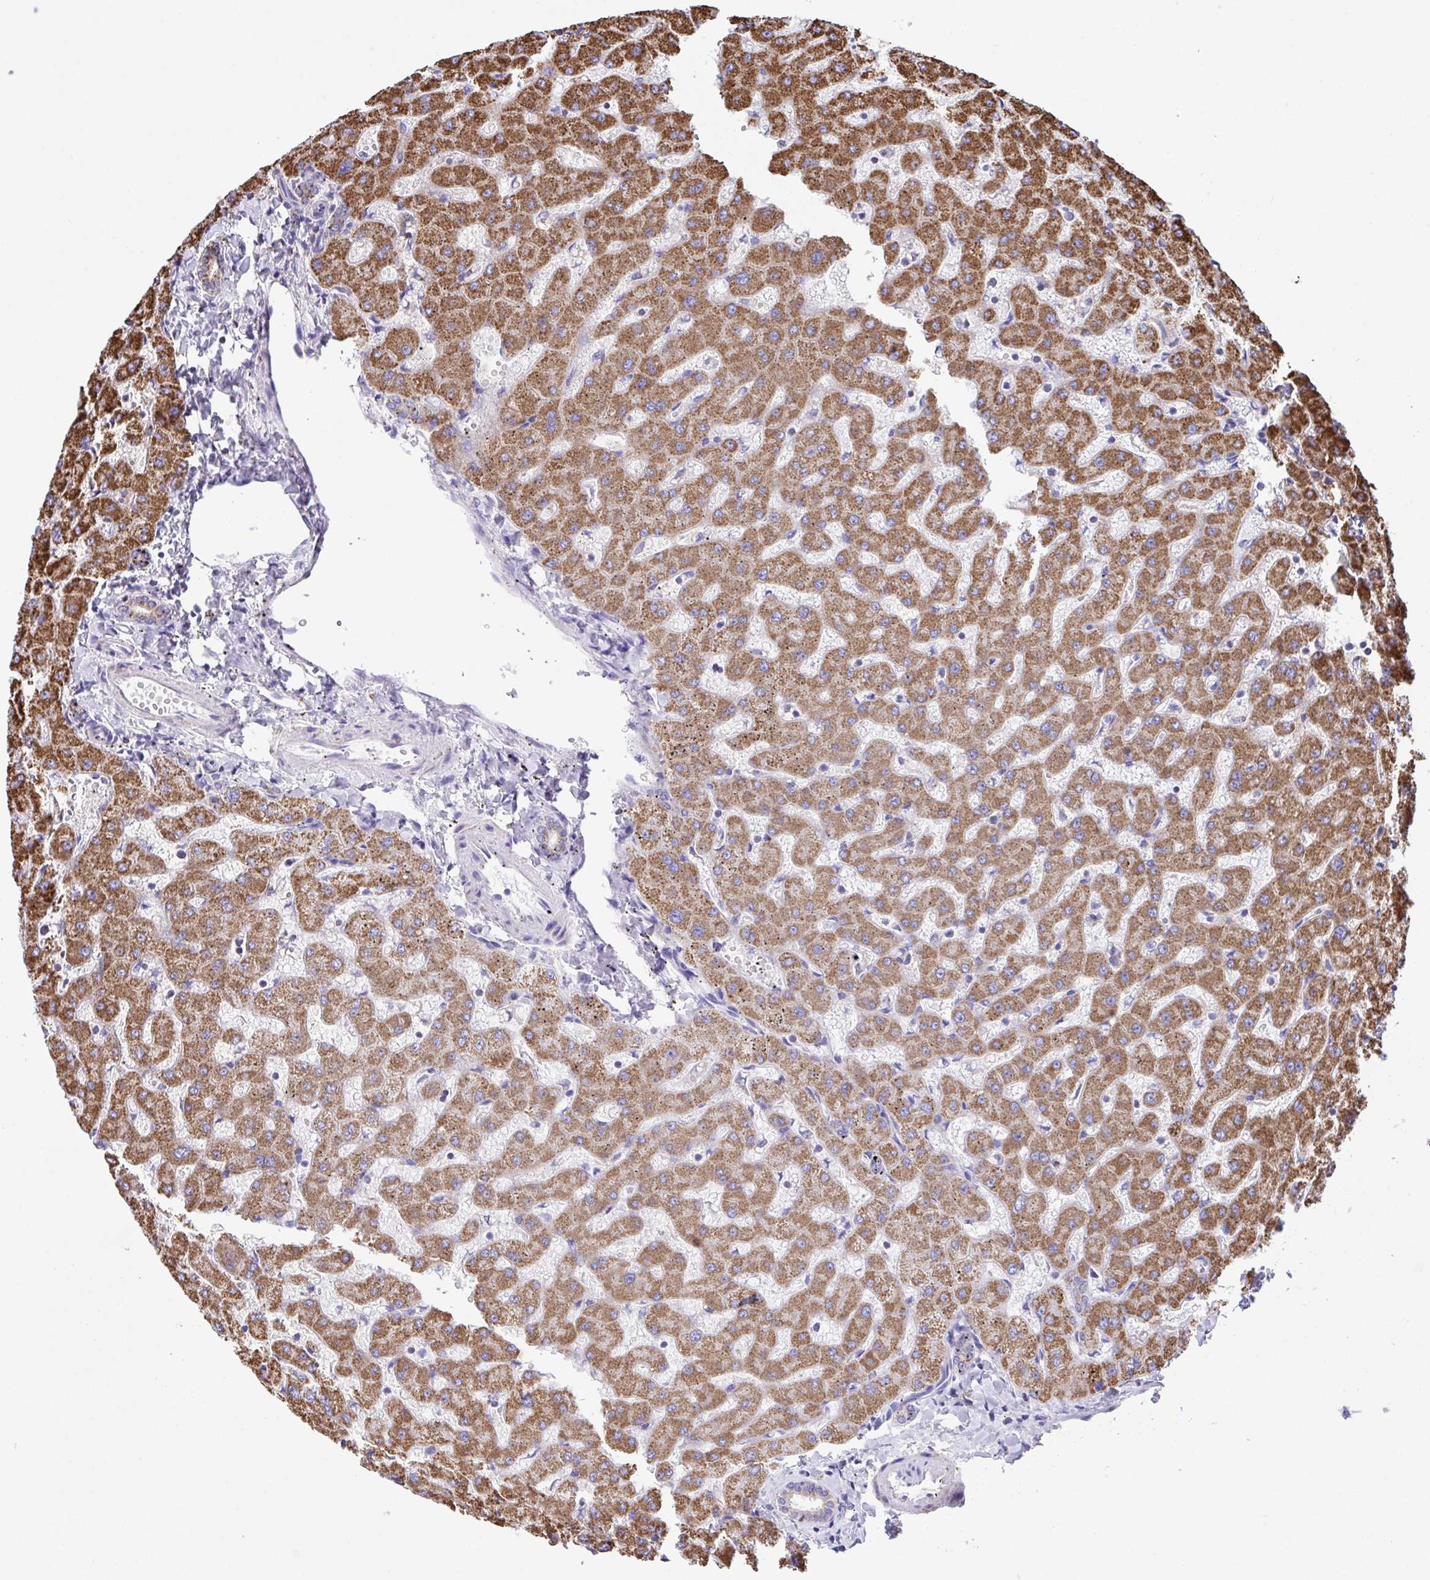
{"staining": {"intensity": "negative", "quantity": "none", "location": "none"}, "tissue": "liver", "cell_type": "Cholangiocytes", "image_type": "normal", "snomed": [{"axis": "morphology", "description": "Normal tissue, NOS"}, {"axis": "topography", "description": "Liver"}], "caption": "The histopathology image shows no significant positivity in cholangiocytes of liver.", "gene": "PCMTD2", "patient": {"sex": "female", "age": 63}}